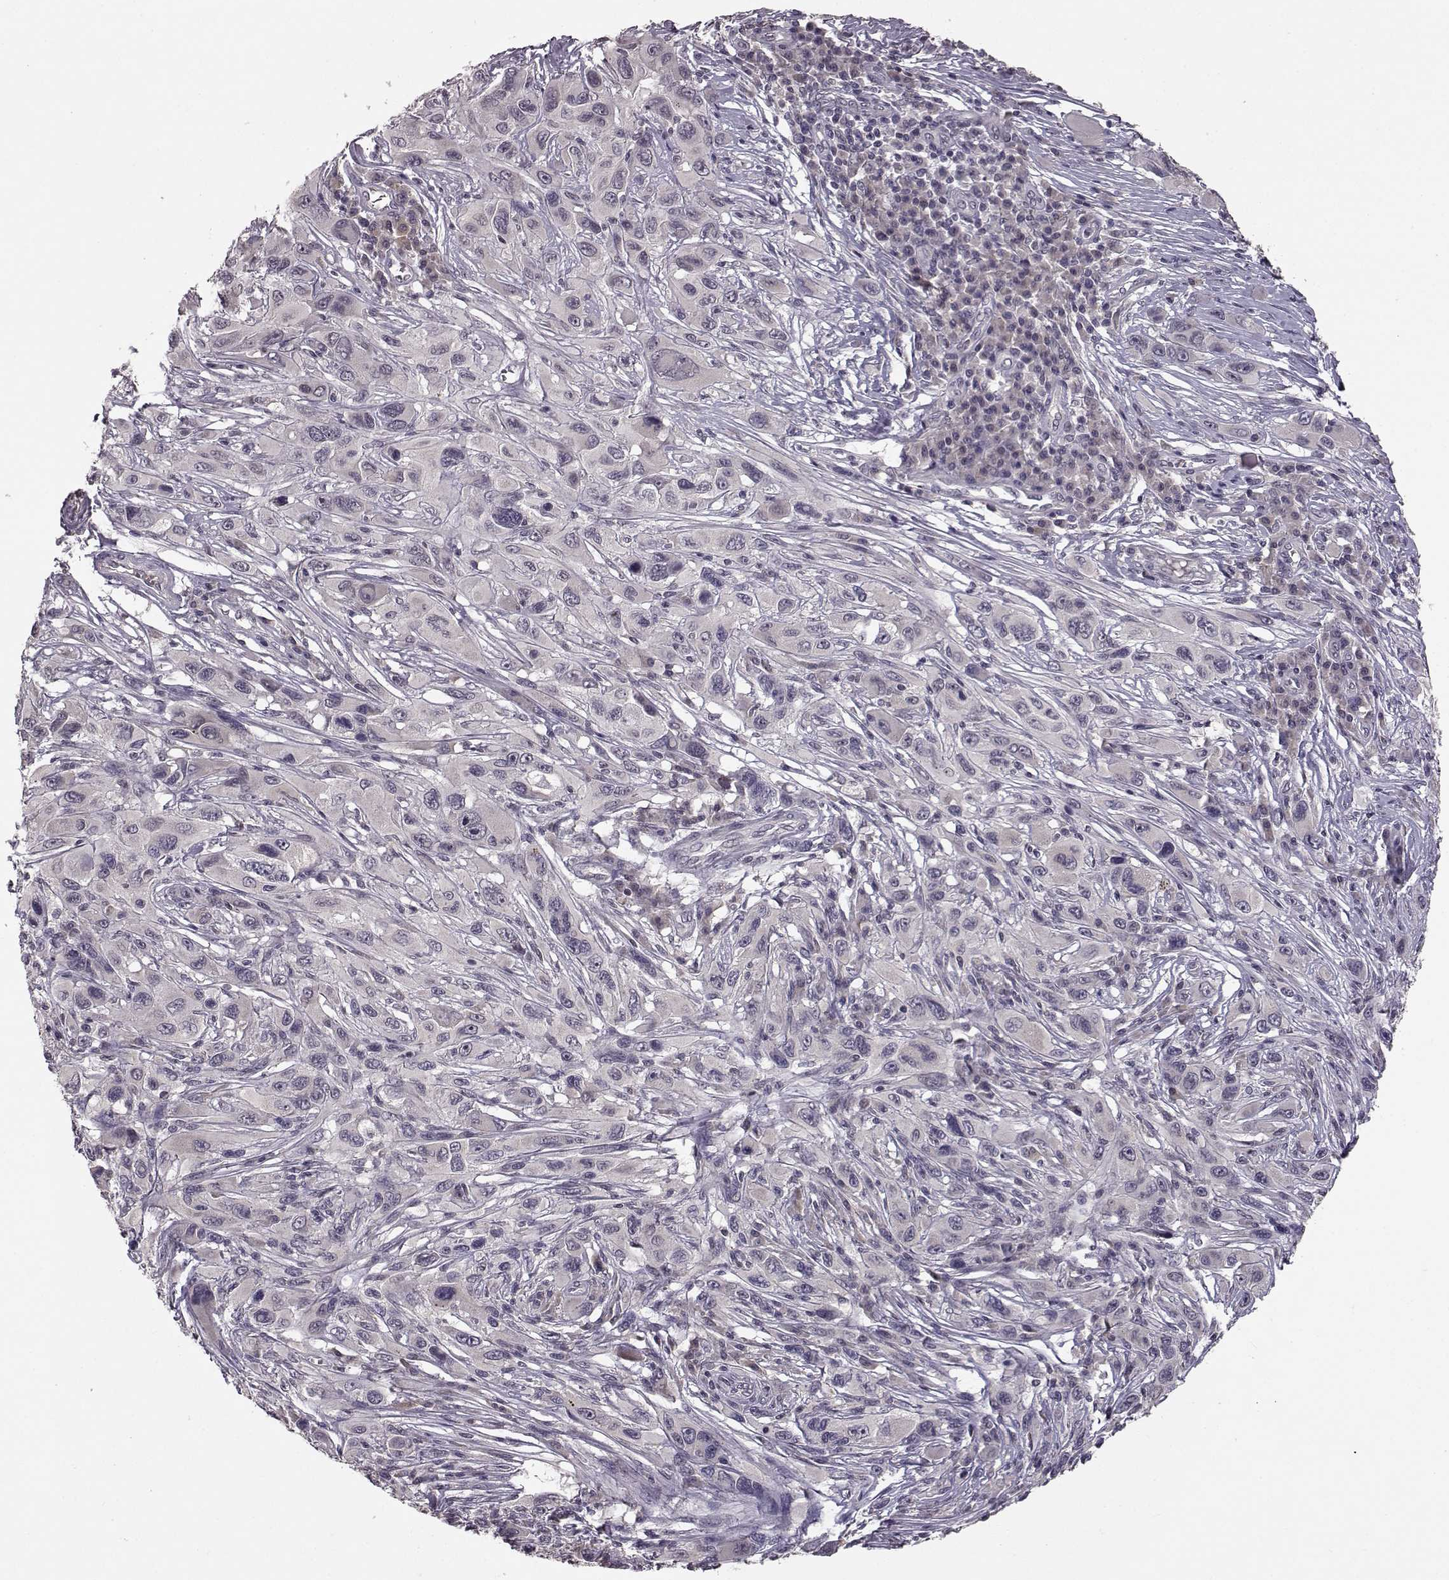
{"staining": {"intensity": "negative", "quantity": "none", "location": "none"}, "tissue": "melanoma", "cell_type": "Tumor cells", "image_type": "cancer", "snomed": [{"axis": "morphology", "description": "Malignant melanoma, NOS"}, {"axis": "topography", "description": "Skin"}], "caption": "Immunohistochemistry photomicrograph of human melanoma stained for a protein (brown), which reveals no staining in tumor cells.", "gene": "NTRK2", "patient": {"sex": "male", "age": 53}}